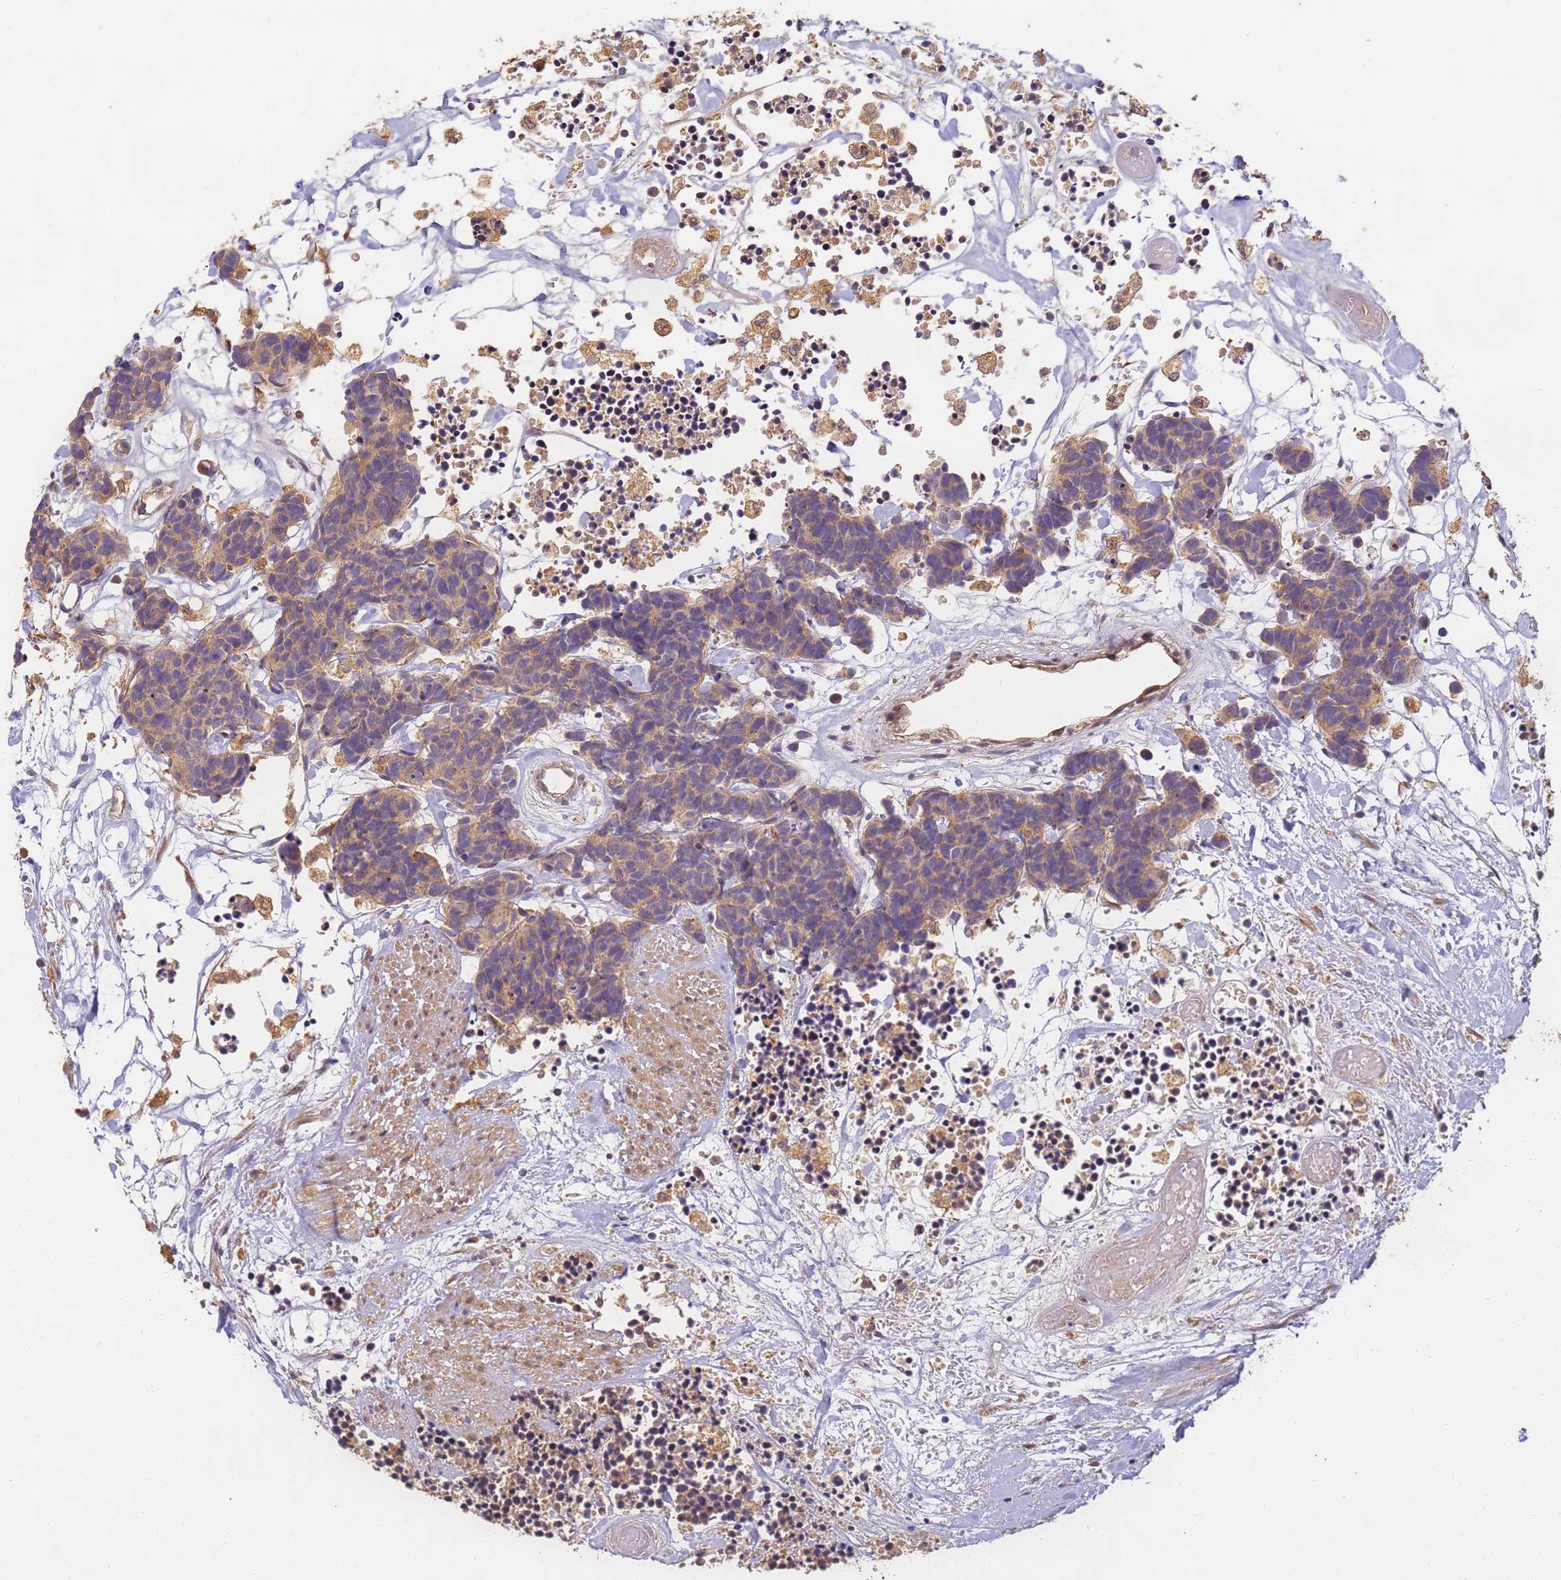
{"staining": {"intensity": "weak", "quantity": ">75%", "location": "cytoplasmic/membranous"}, "tissue": "carcinoid", "cell_type": "Tumor cells", "image_type": "cancer", "snomed": [{"axis": "morphology", "description": "Carcinoma, NOS"}, {"axis": "morphology", "description": "Carcinoid, malignant, NOS"}, {"axis": "topography", "description": "Urinary bladder"}], "caption": "Protein positivity by IHC exhibits weak cytoplasmic/membranous positivity in about >75% of tumor cells in carcinoid.", "gene": "TIGAR", "patient": {"sex": "male", "age": 57}}